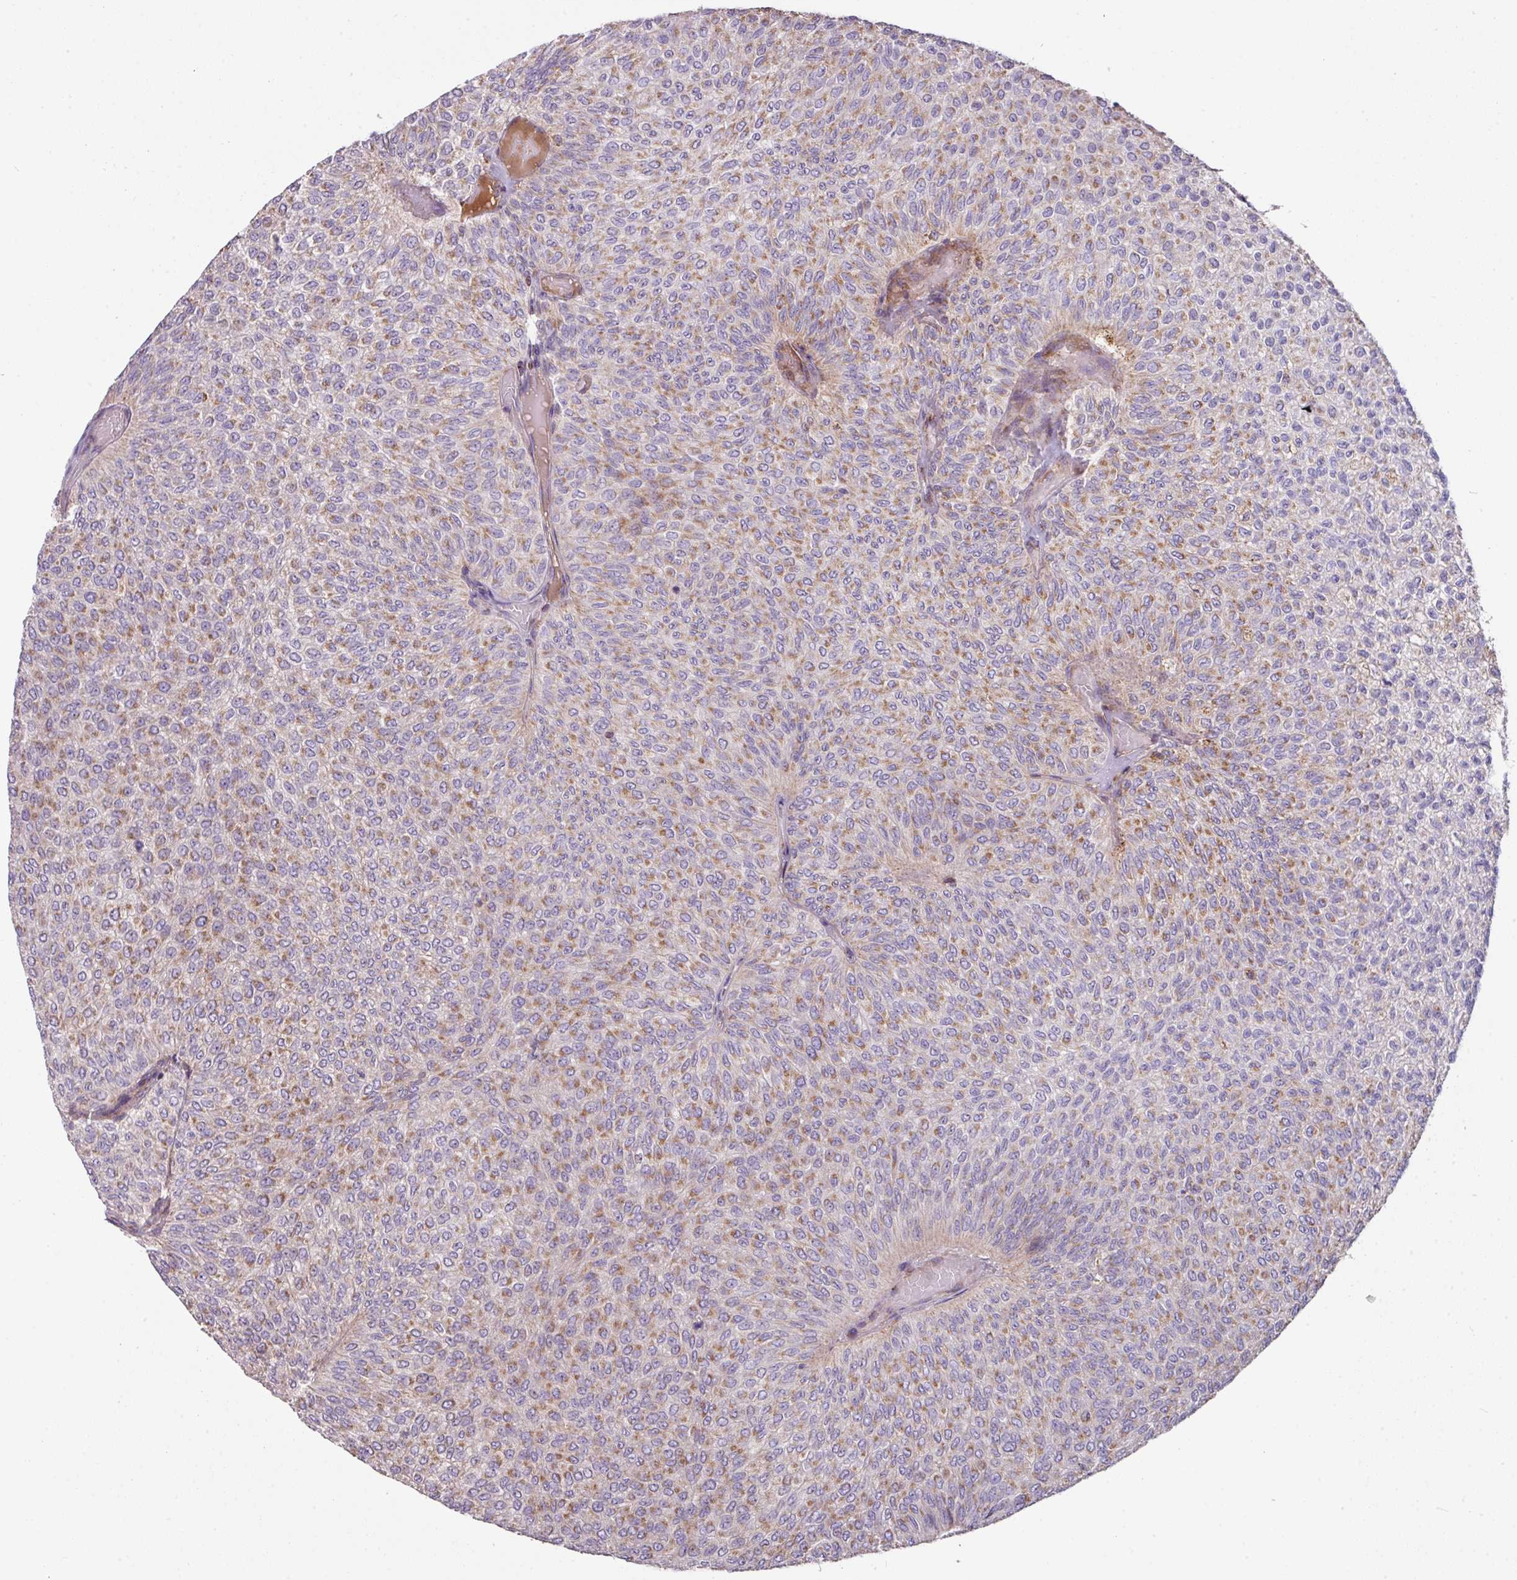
{"staining": {"intensity": "moderate", "quantity": ">75%", "location": "cytoplasmic/membranous"}, "tissue": "urothelial cancer", "cell_type": "Tumor cells", "image_type": "cancer", "snomed": [{"axis": "morphology", "description": "Urothelial carcinoma, Low grade"}, {"axis": "topography", "description": "Urinary bladder"}], "caption": "Immunohistochemical staining of human urothelial cancer reveals moderate cytoplasmic/membranous protein staining in approximately >75% of tumor cells.", "gene": "SQOR", "patient": {"sex": "male", "age": 78}}